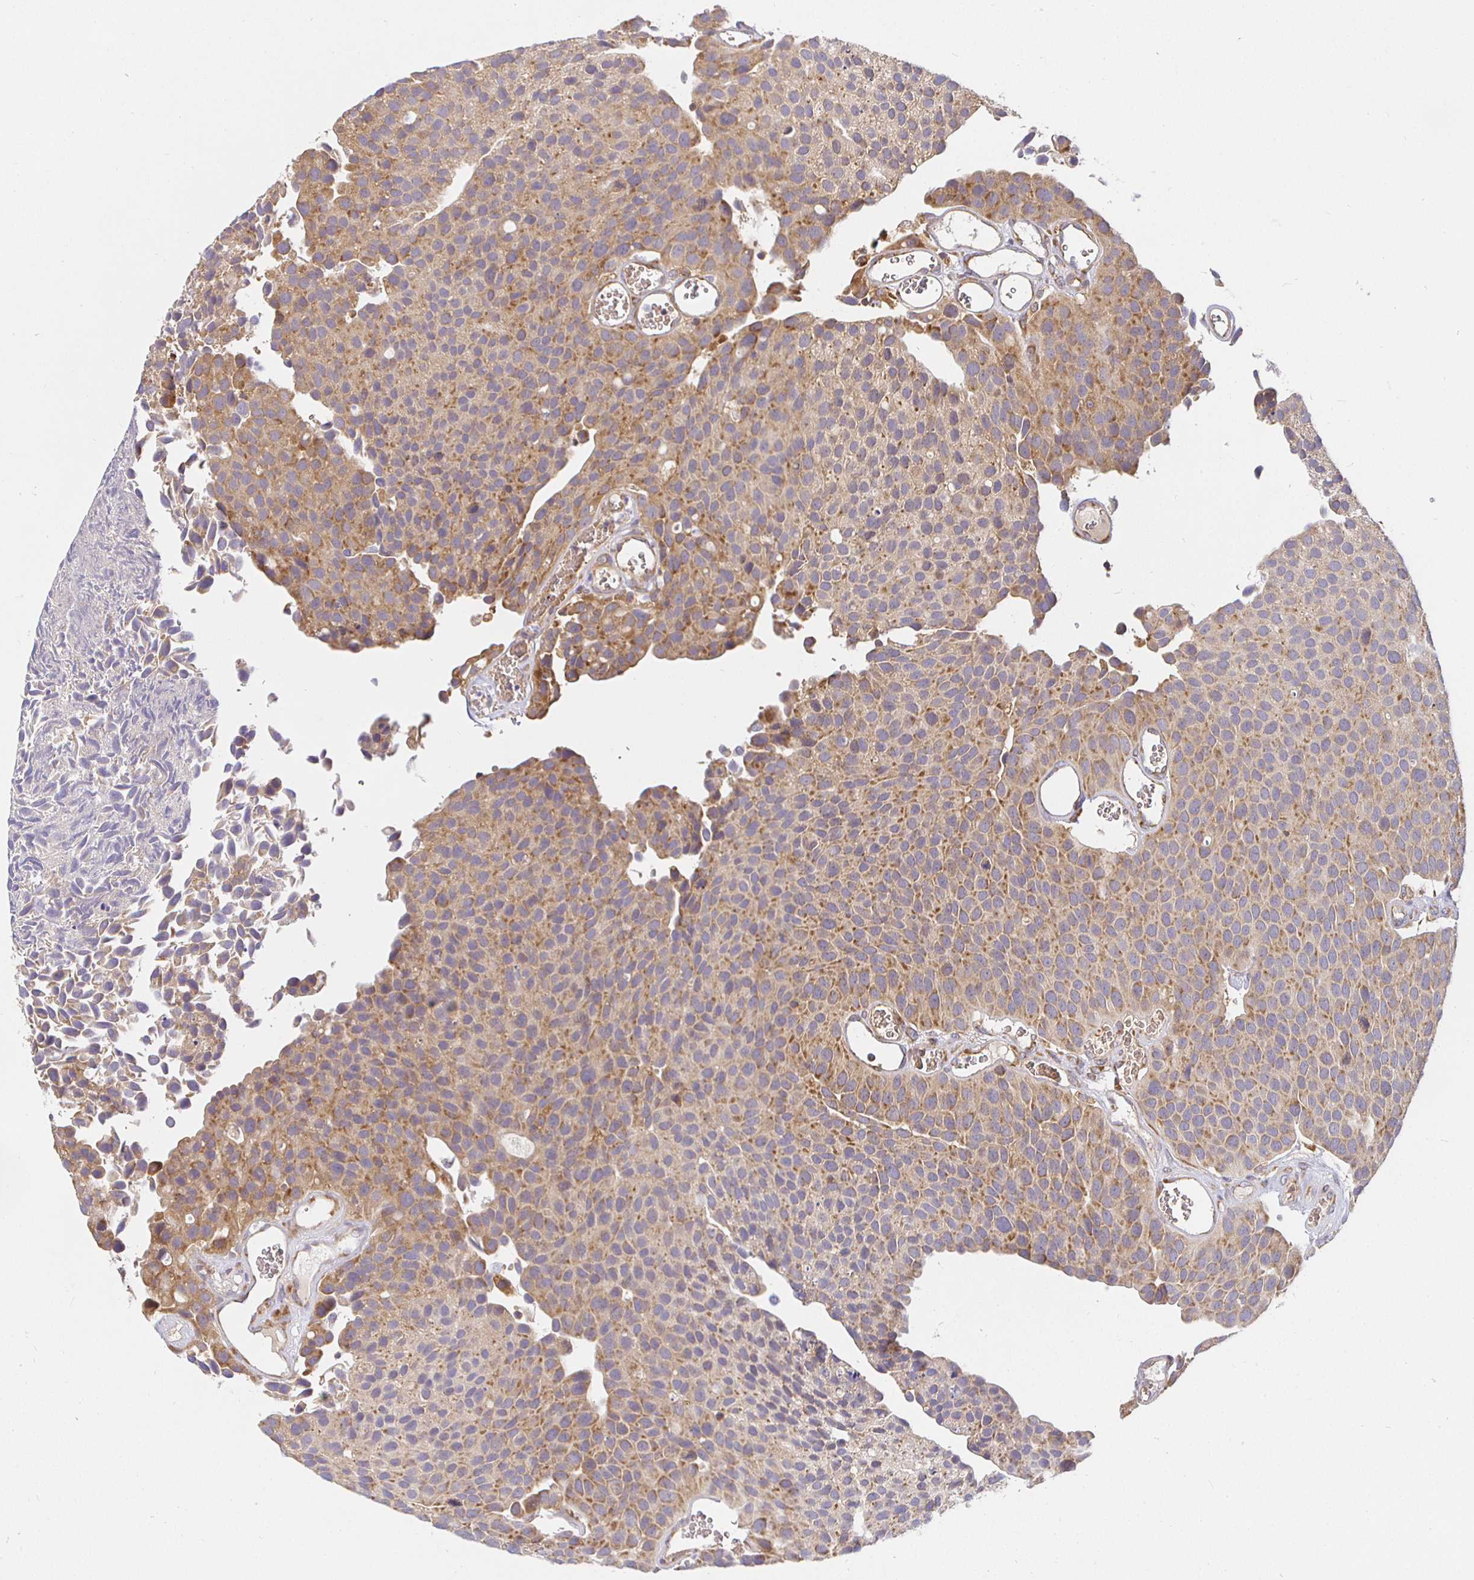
{"staining": {"intensity": "moderate", "quantity": "25%-75%", "location": "cytoplasmic/membranous"}, "tissue": "urothelial cancer", "cell_type": "Tumor cells", "image_type": "cancer", "snomed": [{"axis": "morphology", "description": "Urothelial carcinoma, Low grade"}, {"axis": "topography", "description": "Urinary bladder"}], "caption": "Low-grade urothelial carcinoma tissue reveals moderate cytoplasmic/membranous staining in about 25%-75% of tumor cells, visualized by immunohistochemistry.", "gene": "IRAK1", "patient": {"sex": "female", "age": 69}}